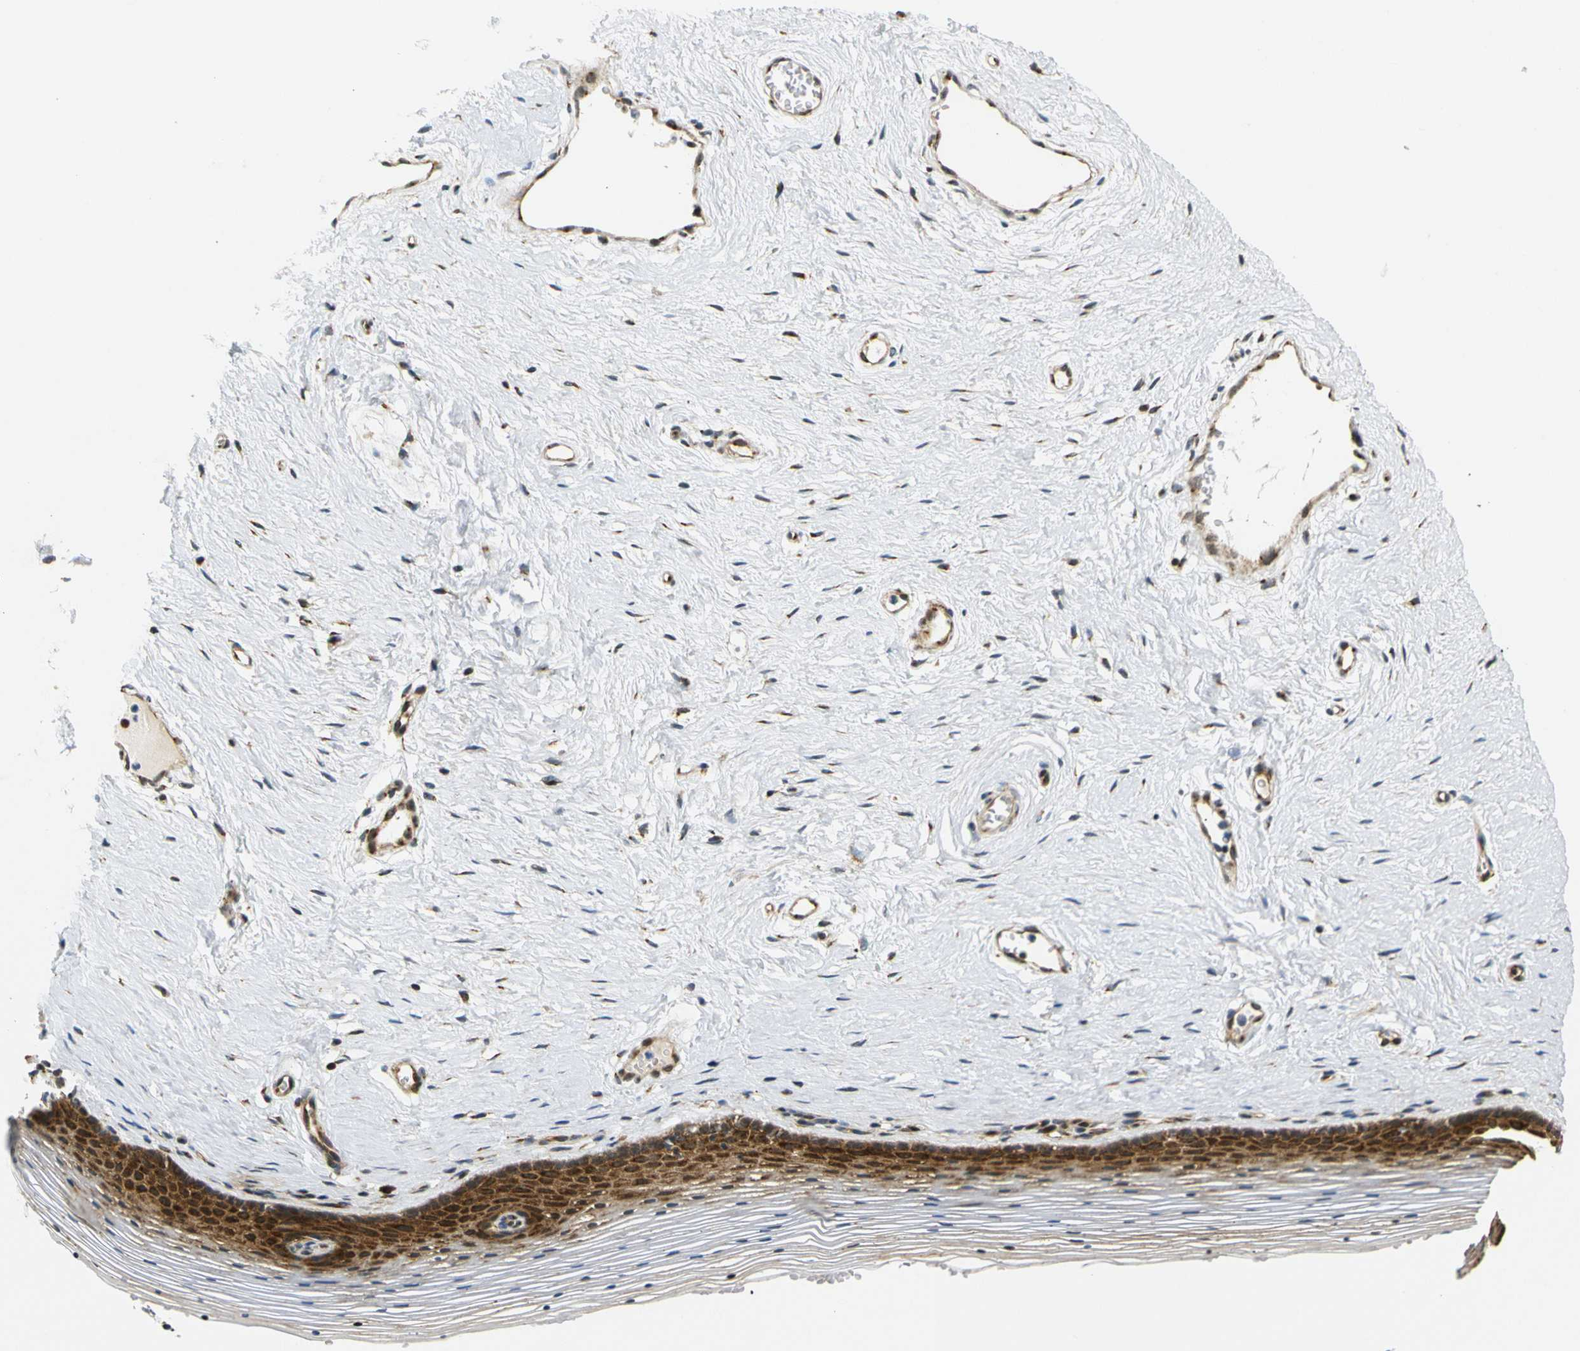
{"staining": {"intensity": "strong", "quantity": "25%-75%", "location": "cytoplasmic/membranous"}, "tissue": "vagina", "cell_type": "Squamous epithelial cells", "image_type": "normal", "snomed": [{"axis": "morphology", "description": "Normal tissue, NOS"}, {"axis": "topography", "description": "Vagina"}], "caption": "Protein staining of benign vagina shows strong cytoplasmic/membranous staining in approximately 25%-75% of squamous epithelial cells. (Brightfield microscopy of DAB IHC at high magnification).", "gene": "ABCE1", "patient": {"sex": "female", "age": 32}}